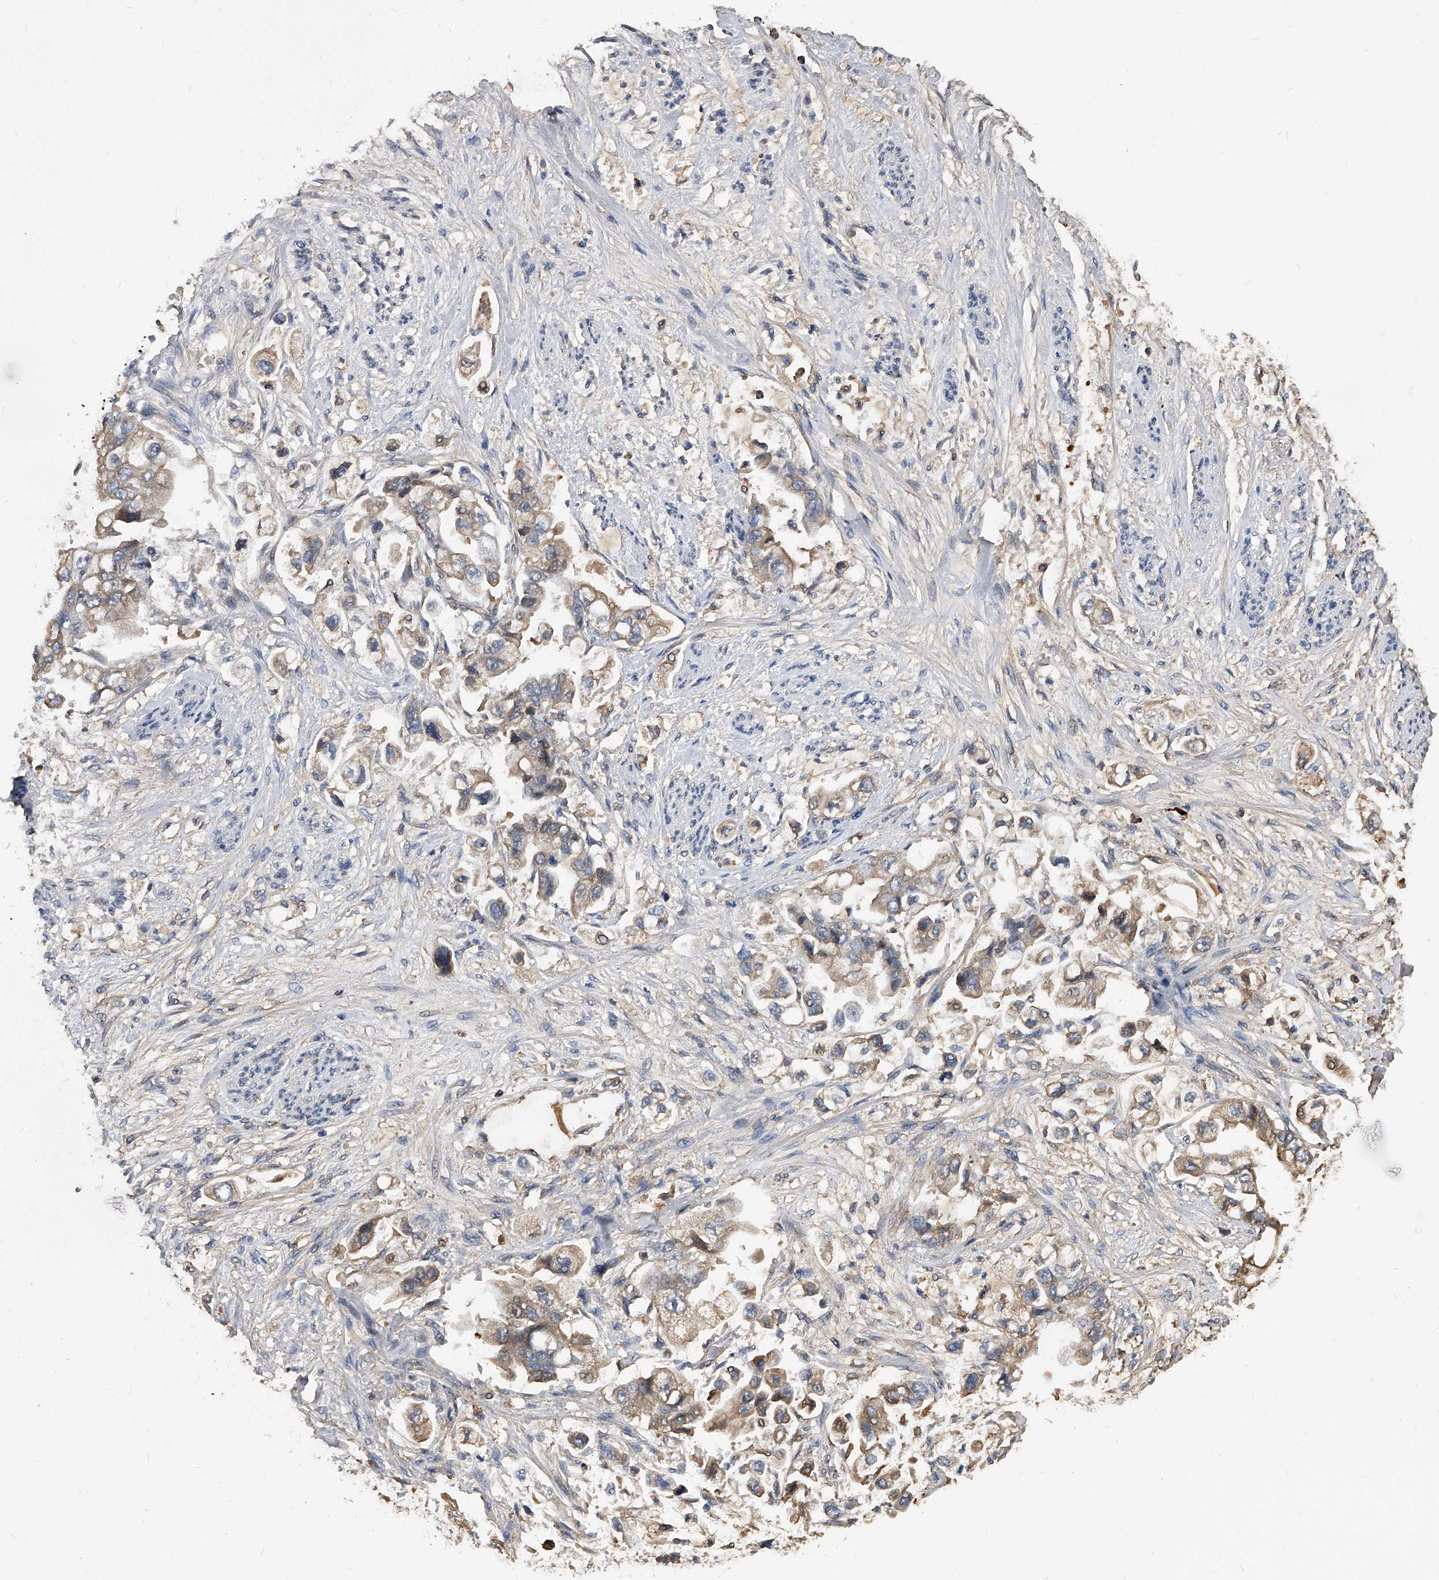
{"staining": {"intensity": "weak", "quantity": ">75%", "location": "cytoplasmic/membranous"}, "tissue": "stomach cancer", "cell_type": "Tumor cells", "image_type": "cancer", "snomed": [{"axis": "morphology", "description": "Adenocarcinoma, NOS"}, {"axis": "topography", "description": "Stomach"}], "caption": "Approximately >75% of tumor cells in stomach cancer show weak cytoplasmic/membranous protein expression as visualized by brown immunohistochemical staining.", "gene": "ZNF25", "patient": {"sex": "male", "age": 62}}